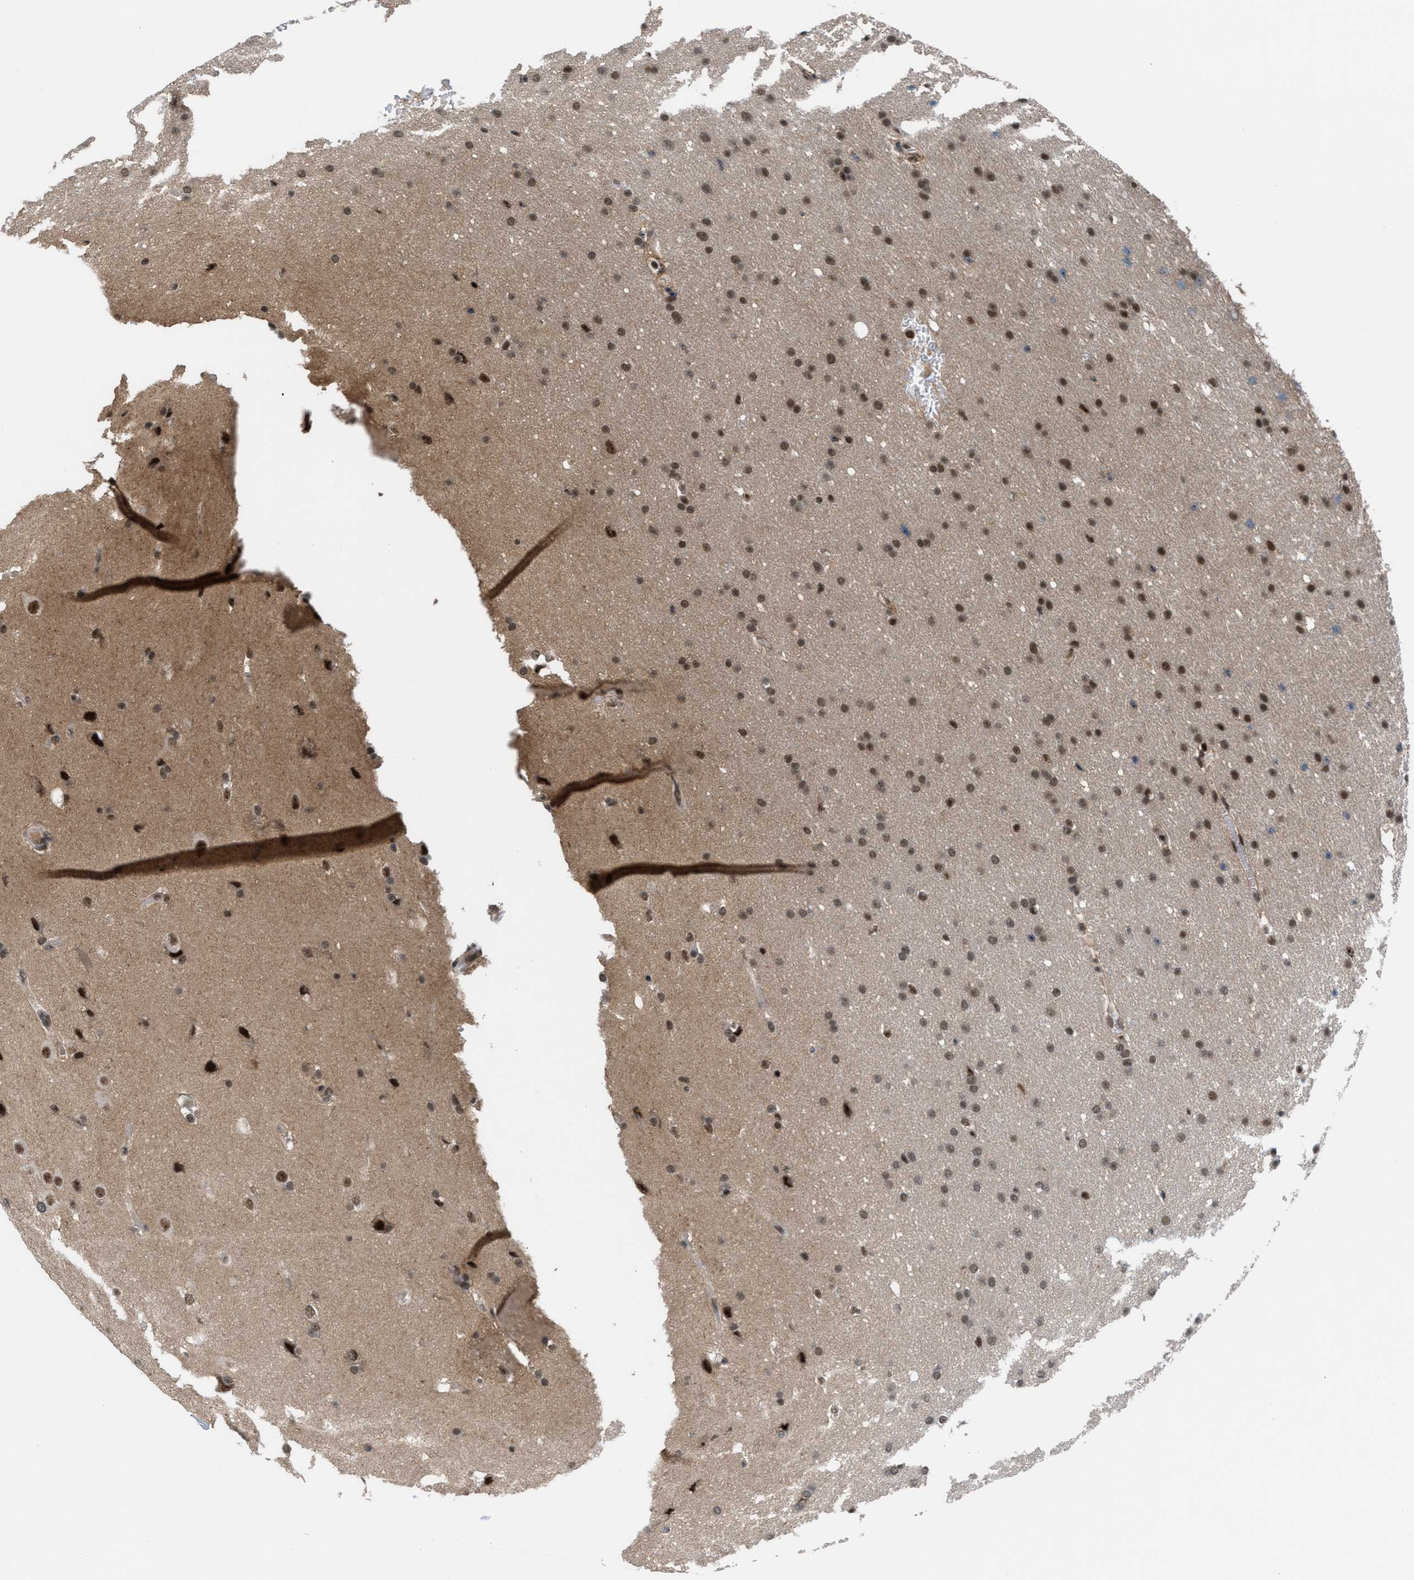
{"staining": {"intensity": "moderate", "quantity": ">75%", "location": "nuclear"}, "tissue": "glioma", "cell_type": "Tumor cells", "image_type": "cancer", "snomed": [{"axis": "morphology", "description": "Glioma, malignant, Low grade"}, {"axis": "topography", "description": "Brain"}], "caption": "DAB immunohistochemical staining of human glioma displays moderate nuclear protein positivity in about >75% of tumor cells.", "gene": "PRPF4", "patient": {"sex": "female", "age": 37}}